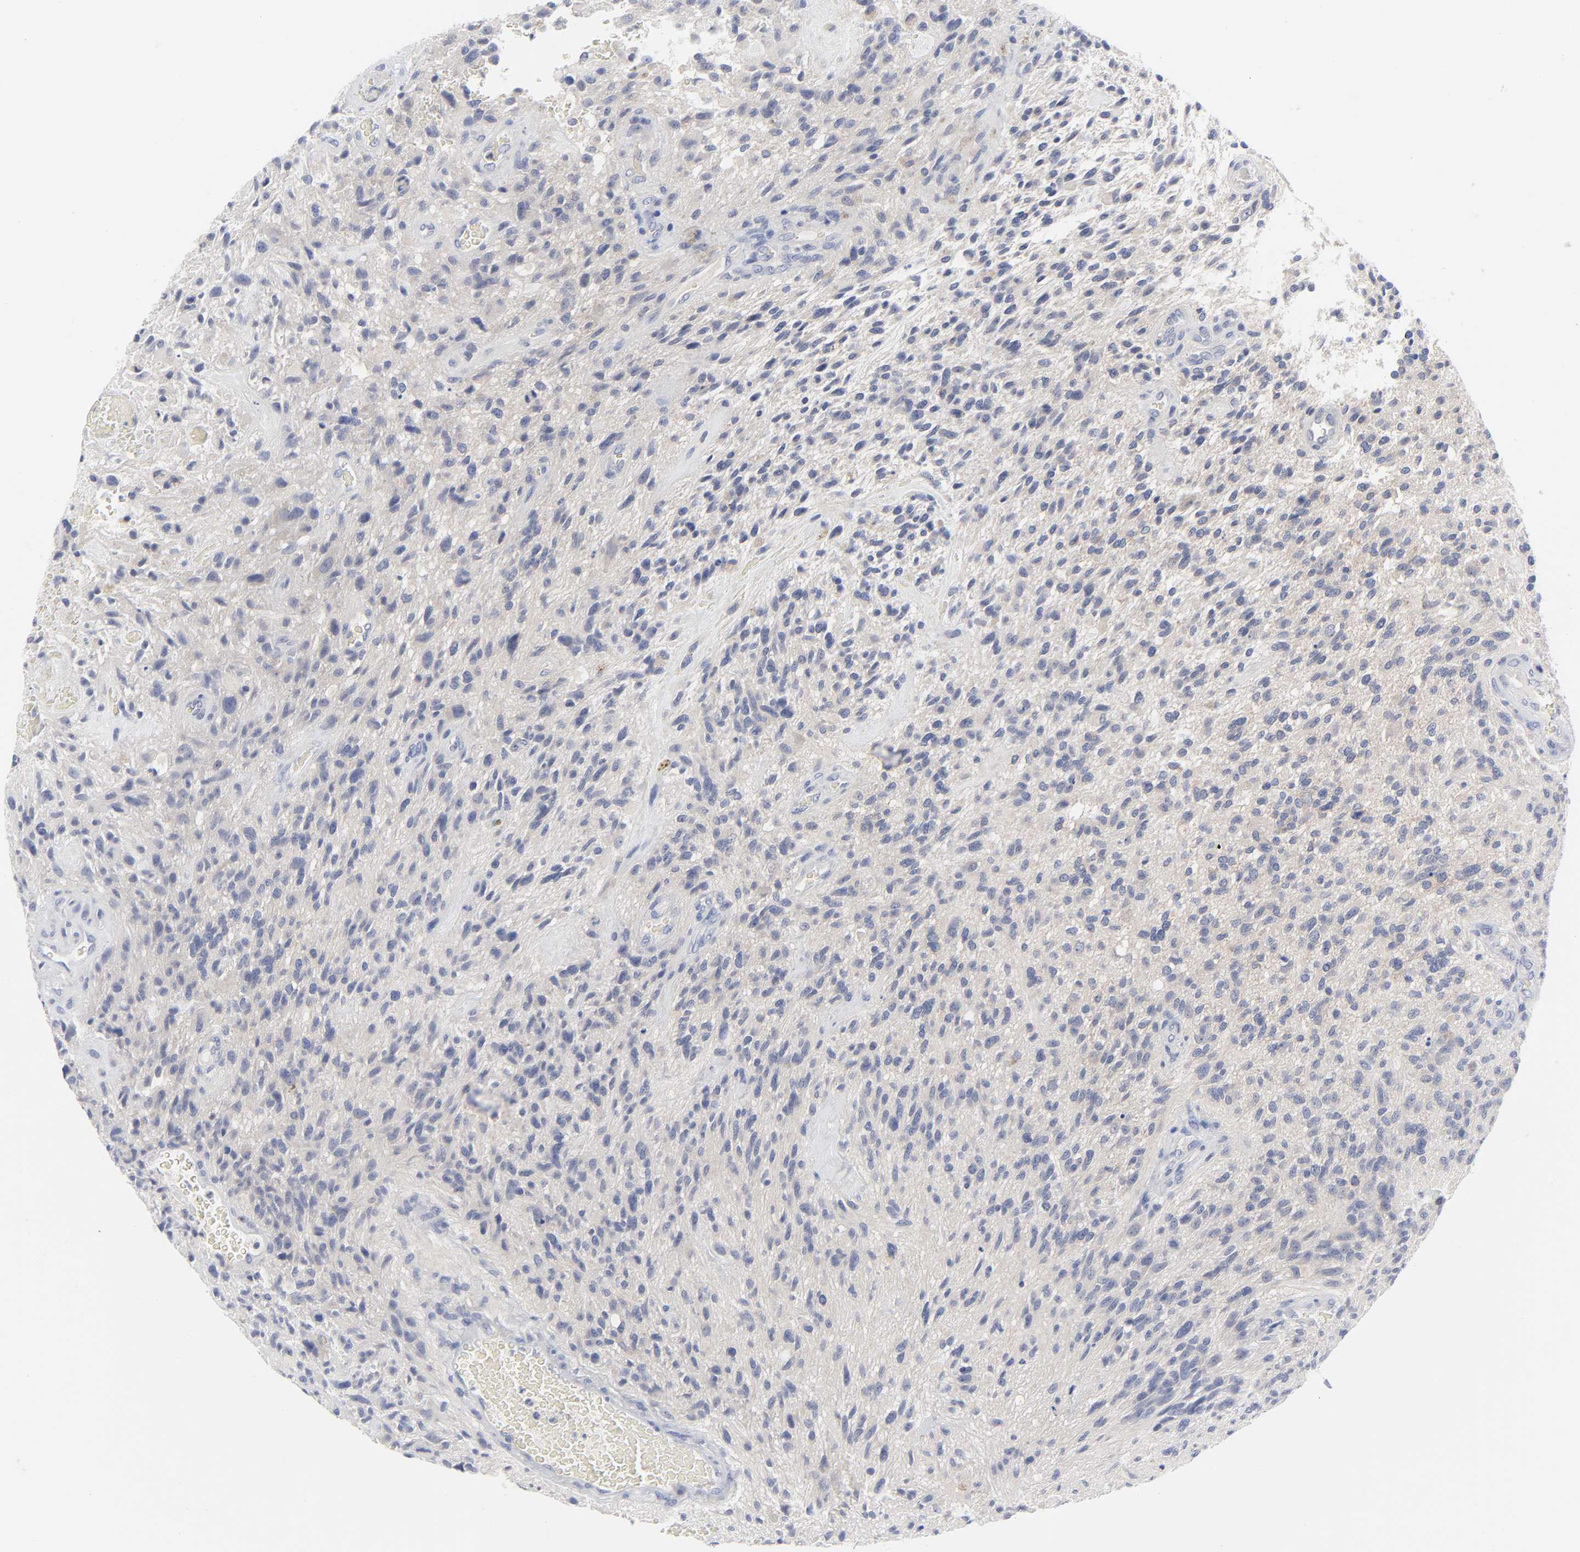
{"staining": {"intensity": "negative", "quantity": "none", "location": "none"}, "tissue": "glioma", "cell_type": "Tumor cells", "image_type": "cancer", "snomed": [{"axis": "morphology", "description": "Normal tissue, NOS"}, {"axis": "morphology", "description": "Glioma, malignant, High grade"}, {"axis": "topography", "description": "Cerebral cortex"}], "caption": "An image of glioma stained for a protein displays no brown staining in tumor cells. (DAB immunohistochemistry (IHC) visualized using brightfield microscopy, high magnification).", "gene": "CLEC4G", "patient": {"sex": "male", "age": 75}}